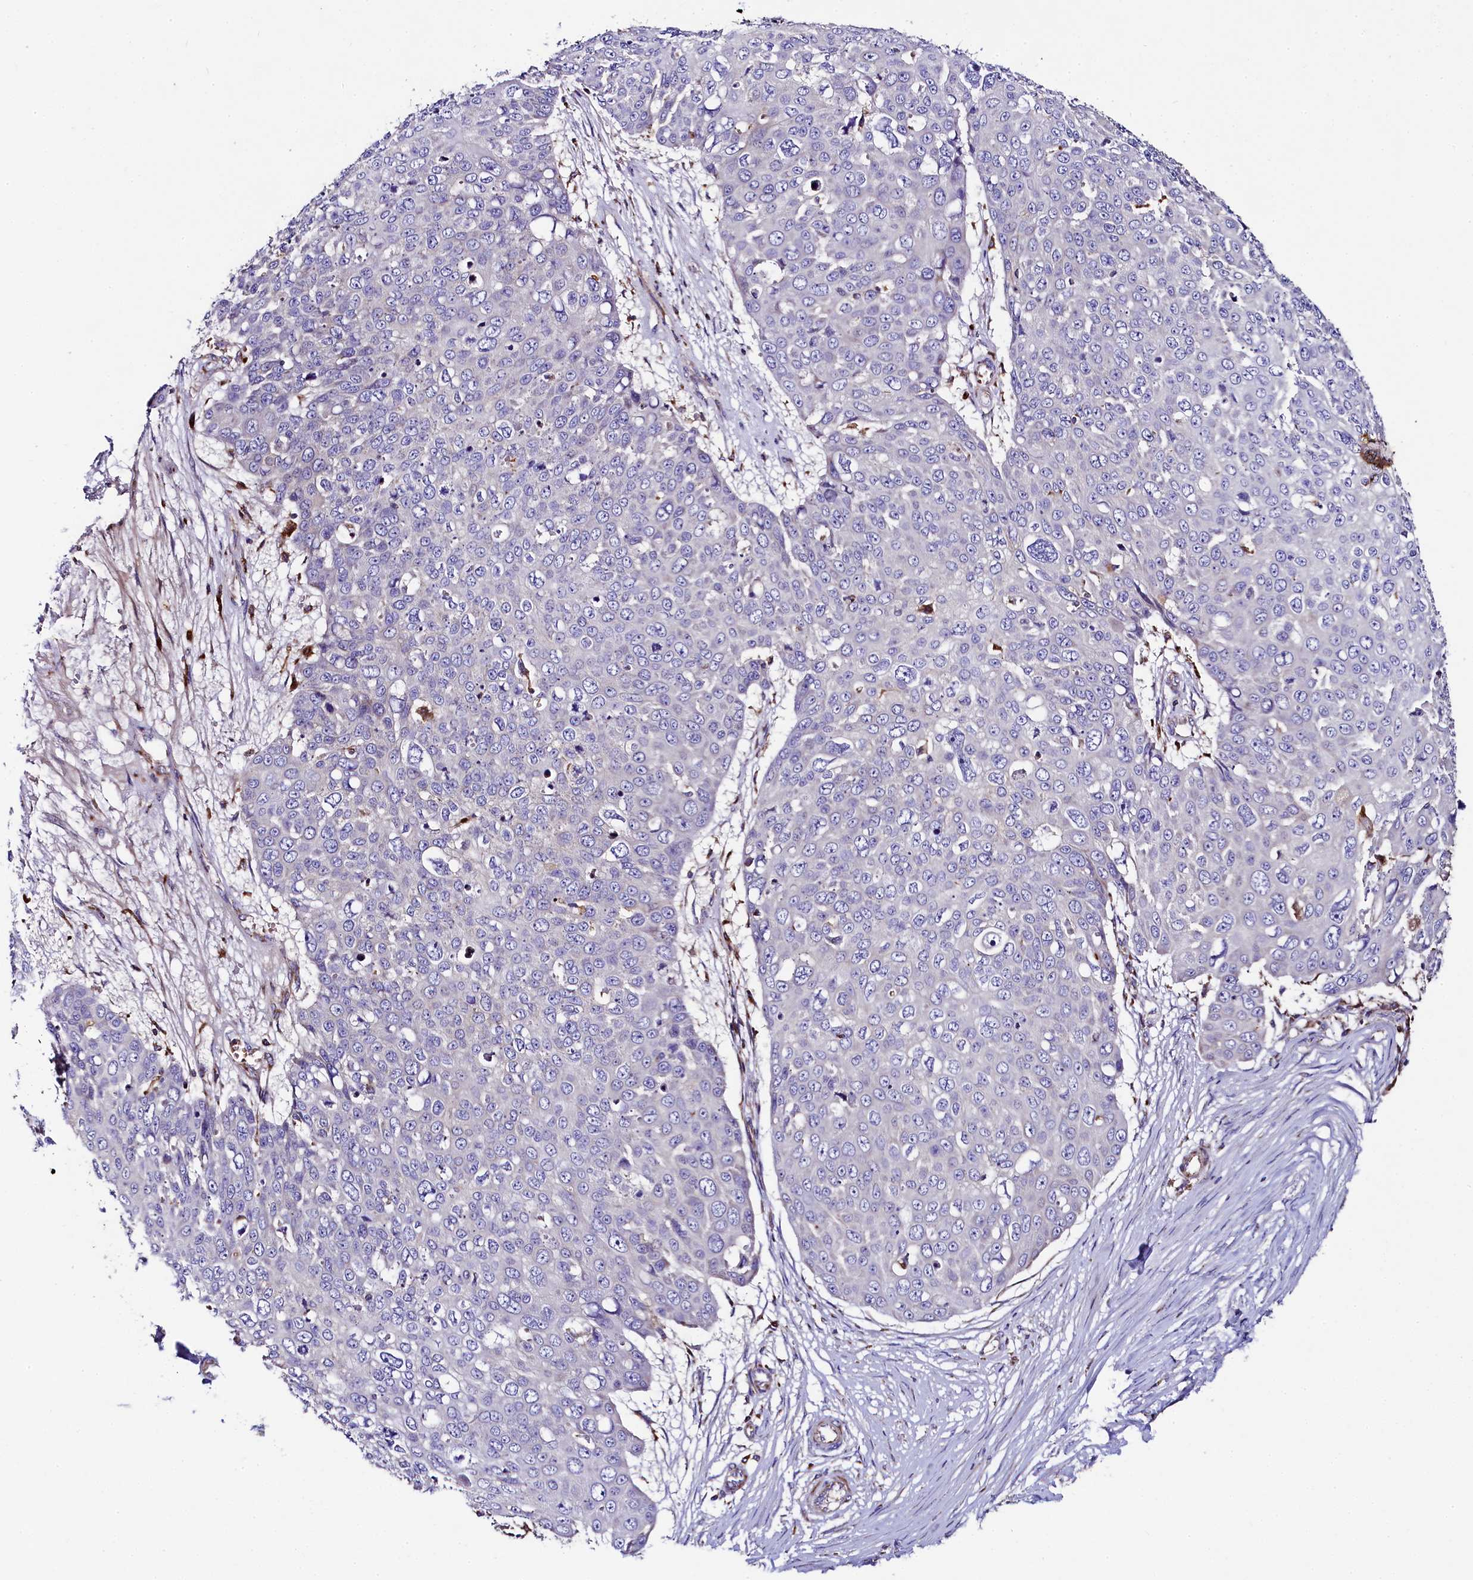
{"staining": {"intensity": "negative", "quantity": "none", "location": "none"}, "tissue": "skin cancer", "cell_type": "Tumor cells", "image_type": "cancer", "snomed": [{"axis": "morphology", "description": "Squamous cell carcinoma, NOS"}, {"axis": "topography", "description": "Skin"}], "caption": "This is an immunohistochemistry (IHC) histopathology image of human skin cancer. There is no staining in tumor cells.", "gene": "CLYBL", "patient": {"sex": "male", "age": 71}}